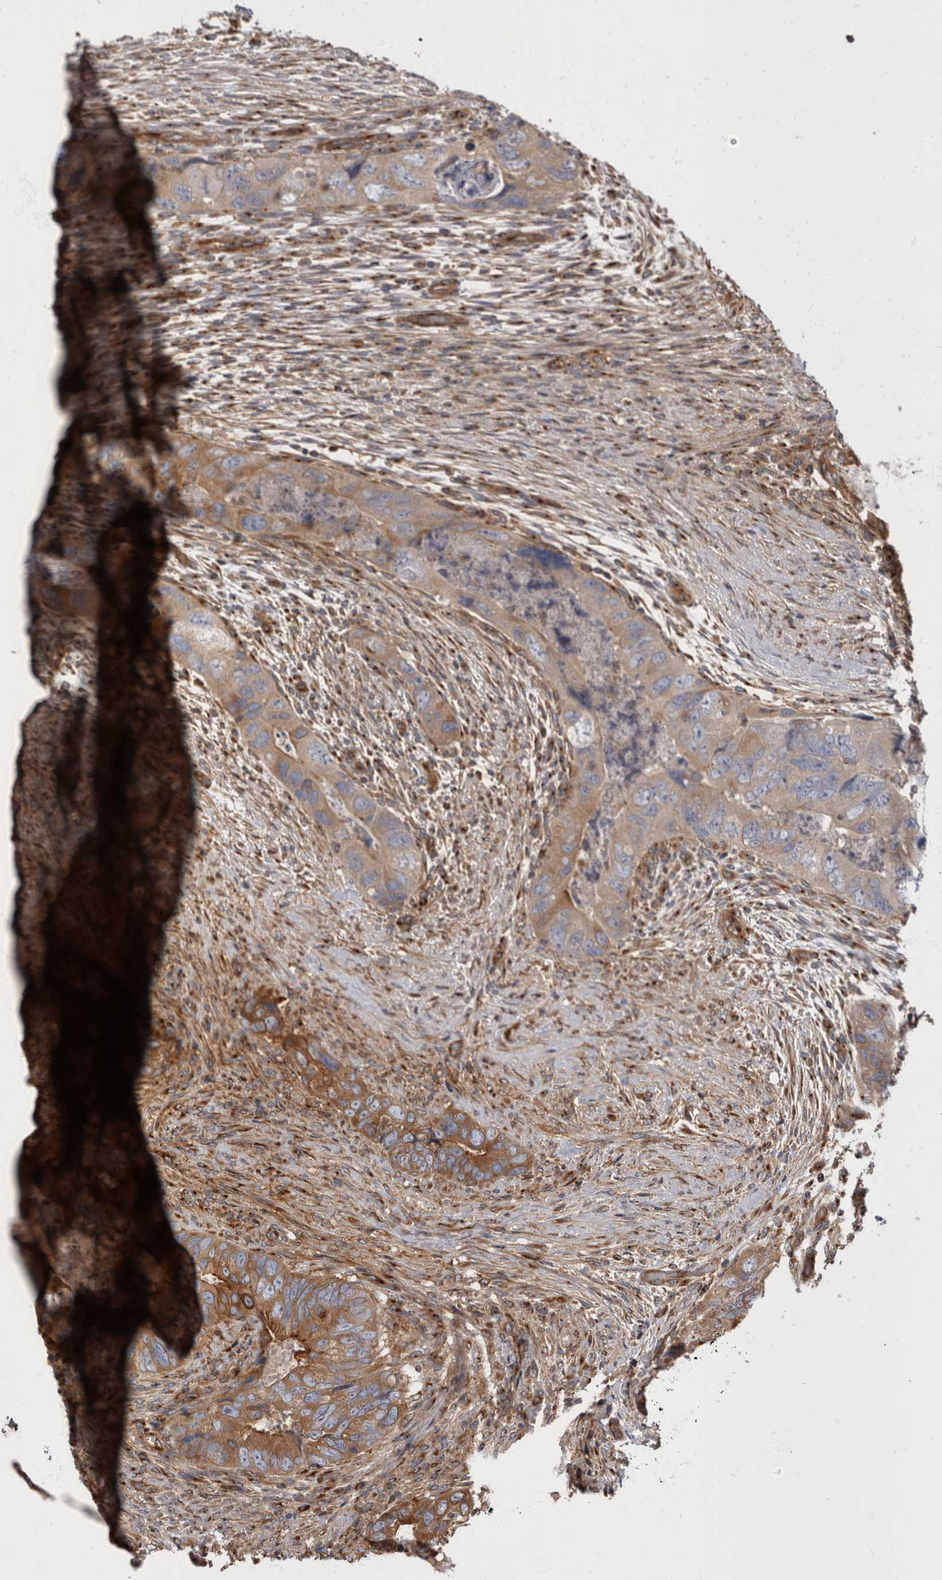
{"staining": {"intensity": "moderate", "quantity": "25%-75%", "location": "cytoplasmic/membranous"}, "tissue": "colorectal cancer", "cell_type": "Tumor cells", "image_type": "cancer", "snomed": [{"axis": "morphology", "description": "Adenocarcinoma, NOS"}, {"axis": "topography", "description": "Rectum"}], "caption": "This is a histology image of IHC staining of adenocarcinoma (colorectal), which shows moderate staining in the cytoplasmic/membranous of tumor cells.", "gene": "HOOK3", "patient": {"sex": "male", "age": 63}}